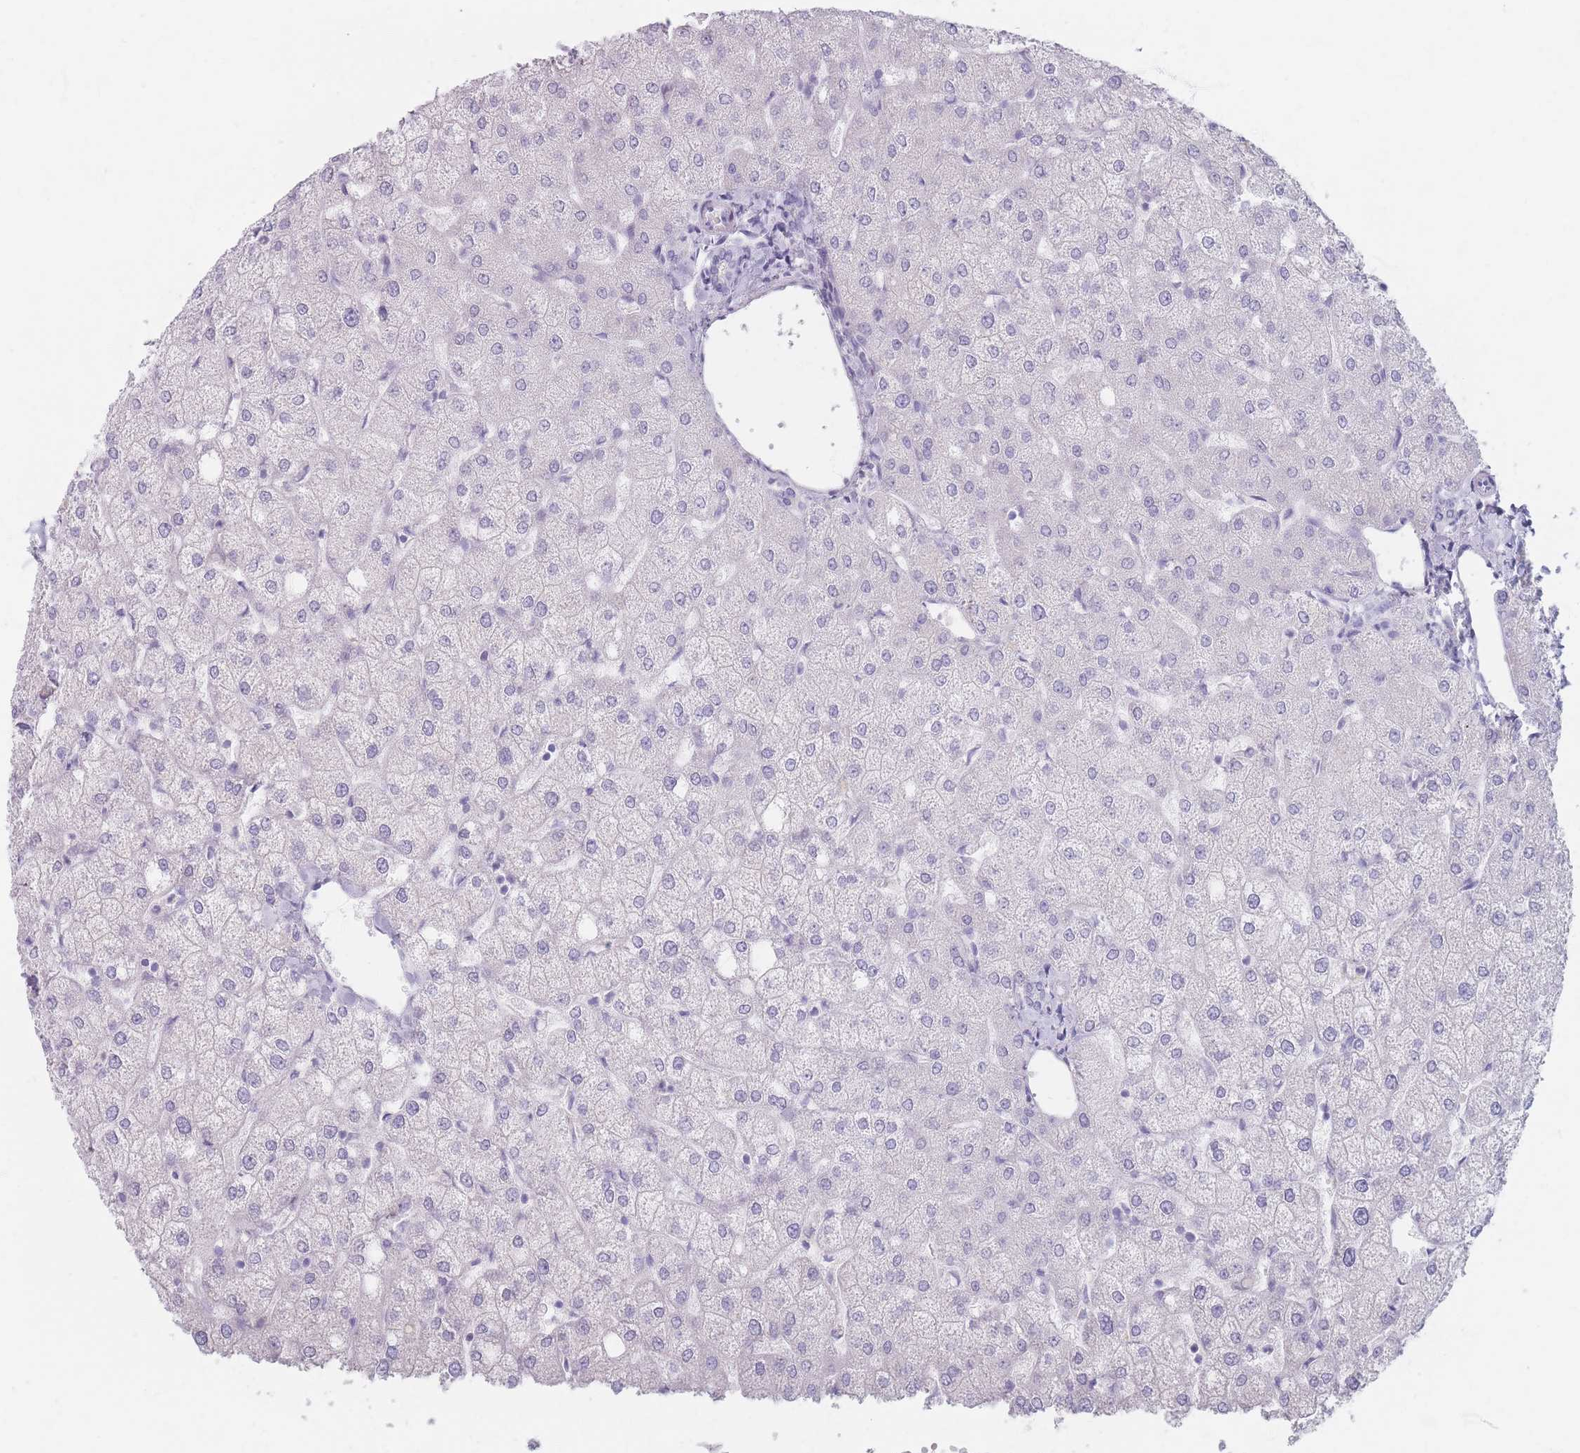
{"staining": {"intensity": "negative", "quantity": "none", "location": "none"}, "tissue": "liver", "cell_type": "Cholangiocytes", "image_type": "normal", "snomed": [{"axis": "morphology", "description": "Normal tissue, NOS"}, {"axis": "topography", "description": "Liver"}], "caption": "An IHC micrograph of unremarkable liver is shown. There is no staining in cholangiocytes of liver.", "gene": "PIGM", "patient": {"sex": "female", "age": 54}}